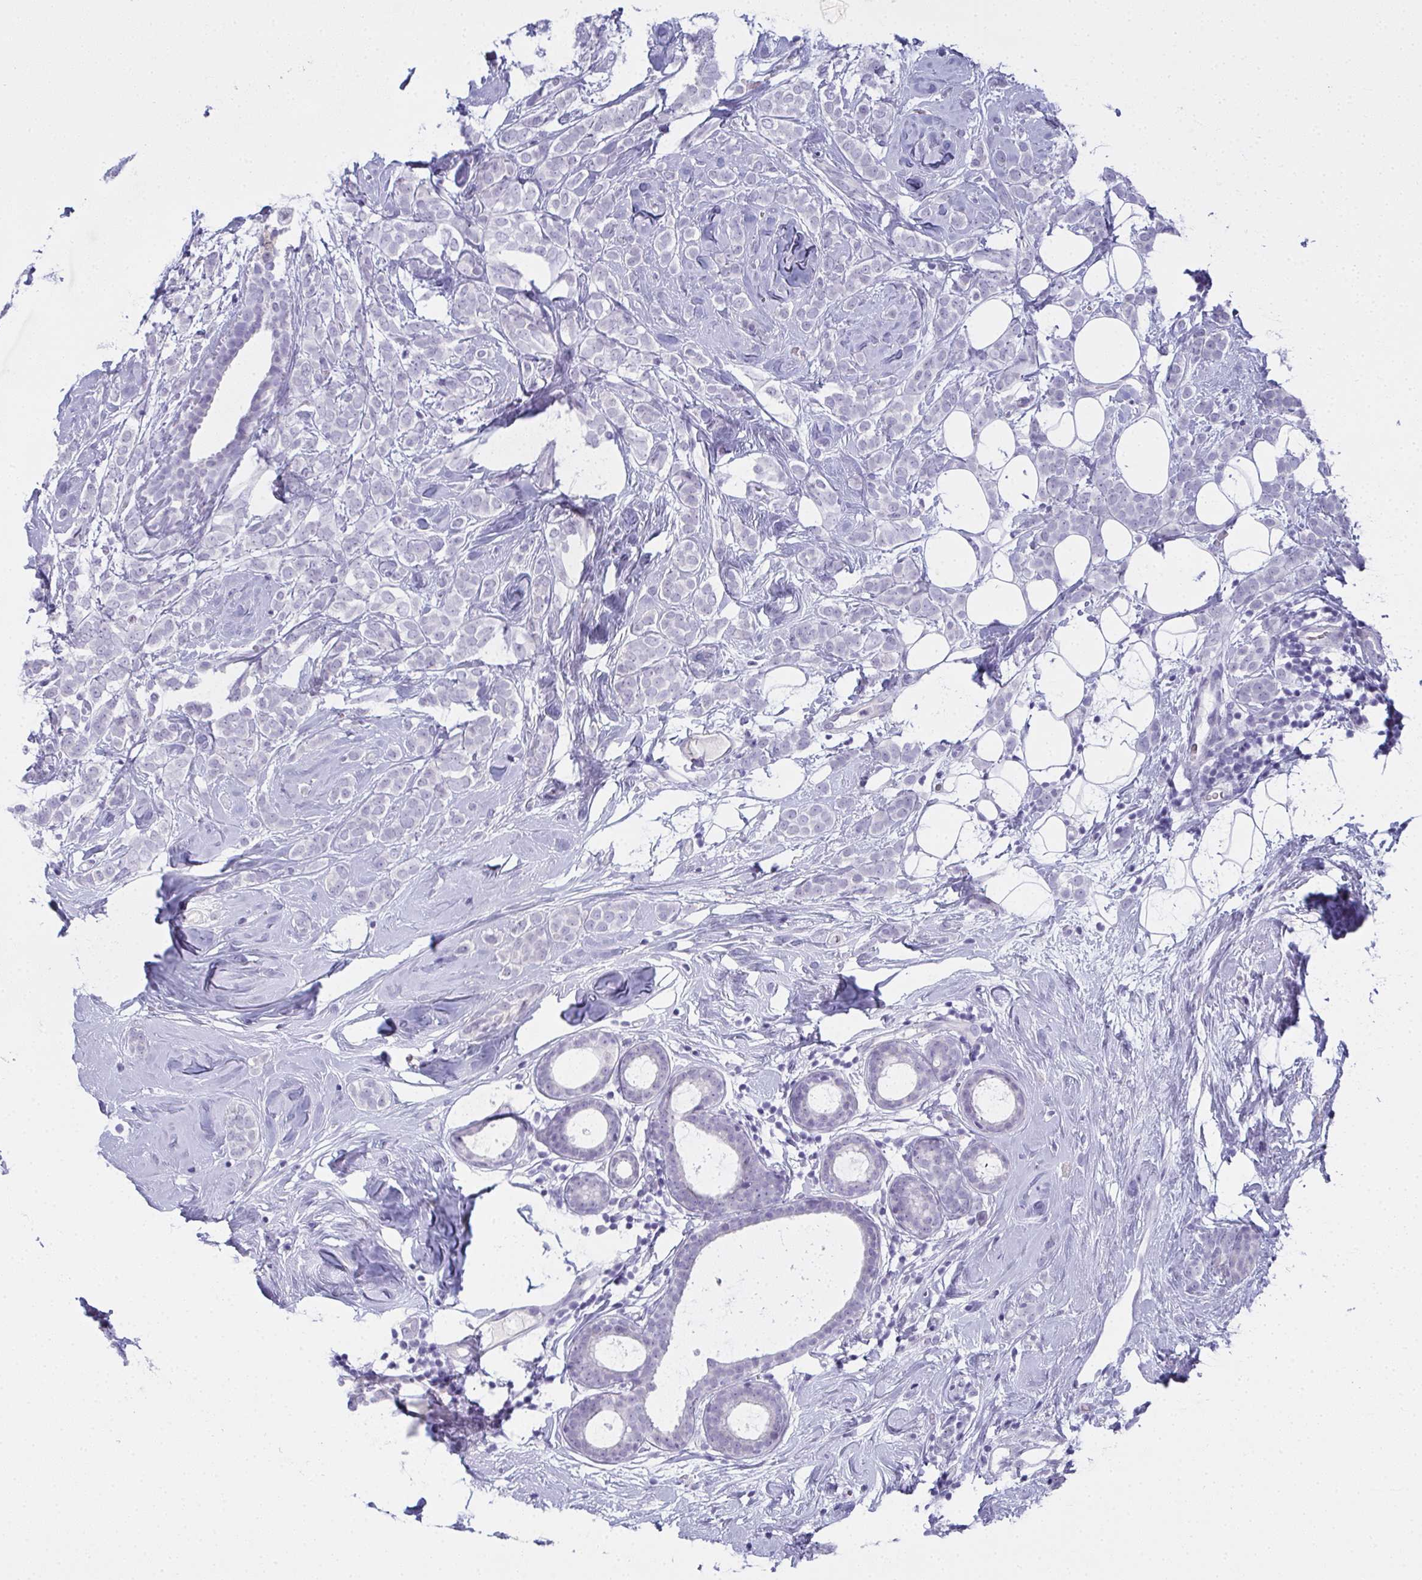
{"staining": {"intensity": "negative", "quantity": "none", "location": "none"}, "tissue": "breast cancer", "cell_type": "Tumor cells", "image_type": "cancer", "snomed": [{"axis": "morphology", "description": "Lobular carcinoma"}, {"axis": "topography", "description": "Breast"}], "caption": "Human breast lobular carcinoma stained for a protein using immunohistochemistry (IHC) reveals no positivity in tumor cells.", "gene": "SLC36A2", "patient": {"sex": "female", "age": 49}}